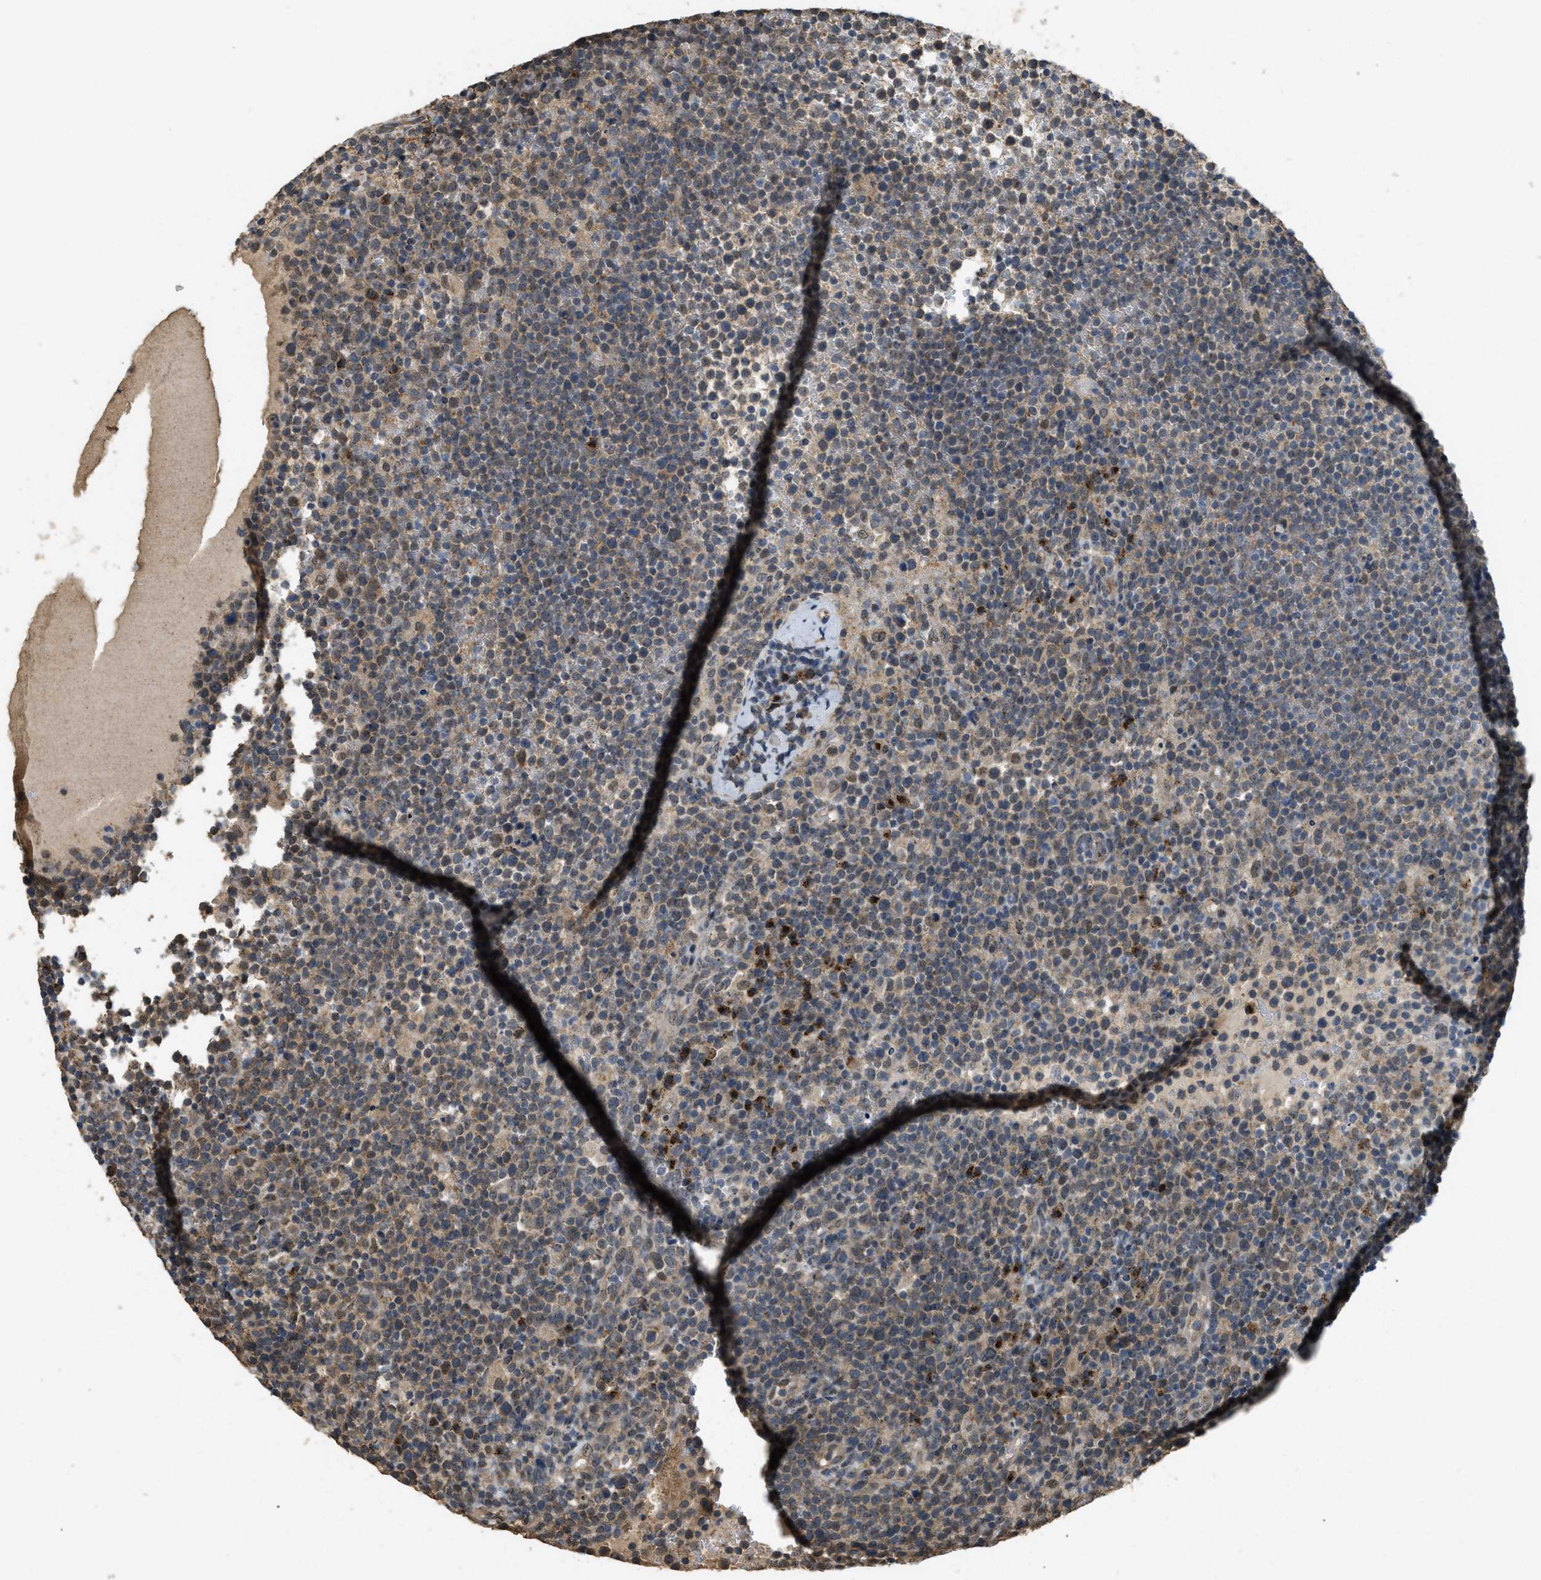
{"staining": {"intensity": "moderate", "quantity": "25%-75%", "location": "cytoplasmic/membranous"}, "tissue": "lymphoma", "cell_type": "Tumor cells", "image_type": "cancer", "snomed": [{"axis": "morphology", "description": "Malignant lymphoma, non-Hodgkin's type, High grade"}, {"axis": "topography", "description": "Lymph node"}], "caption": "Immunohistochemistry photomicrograph of human lymphoma stained for a protein (brown), which displays medium levels of moderate cytoplasmic/membranous positivity in approximately 25%-75% of tumor cells.", "gene": "IPO7", "patient": {"sex": "male", "age": 61}}